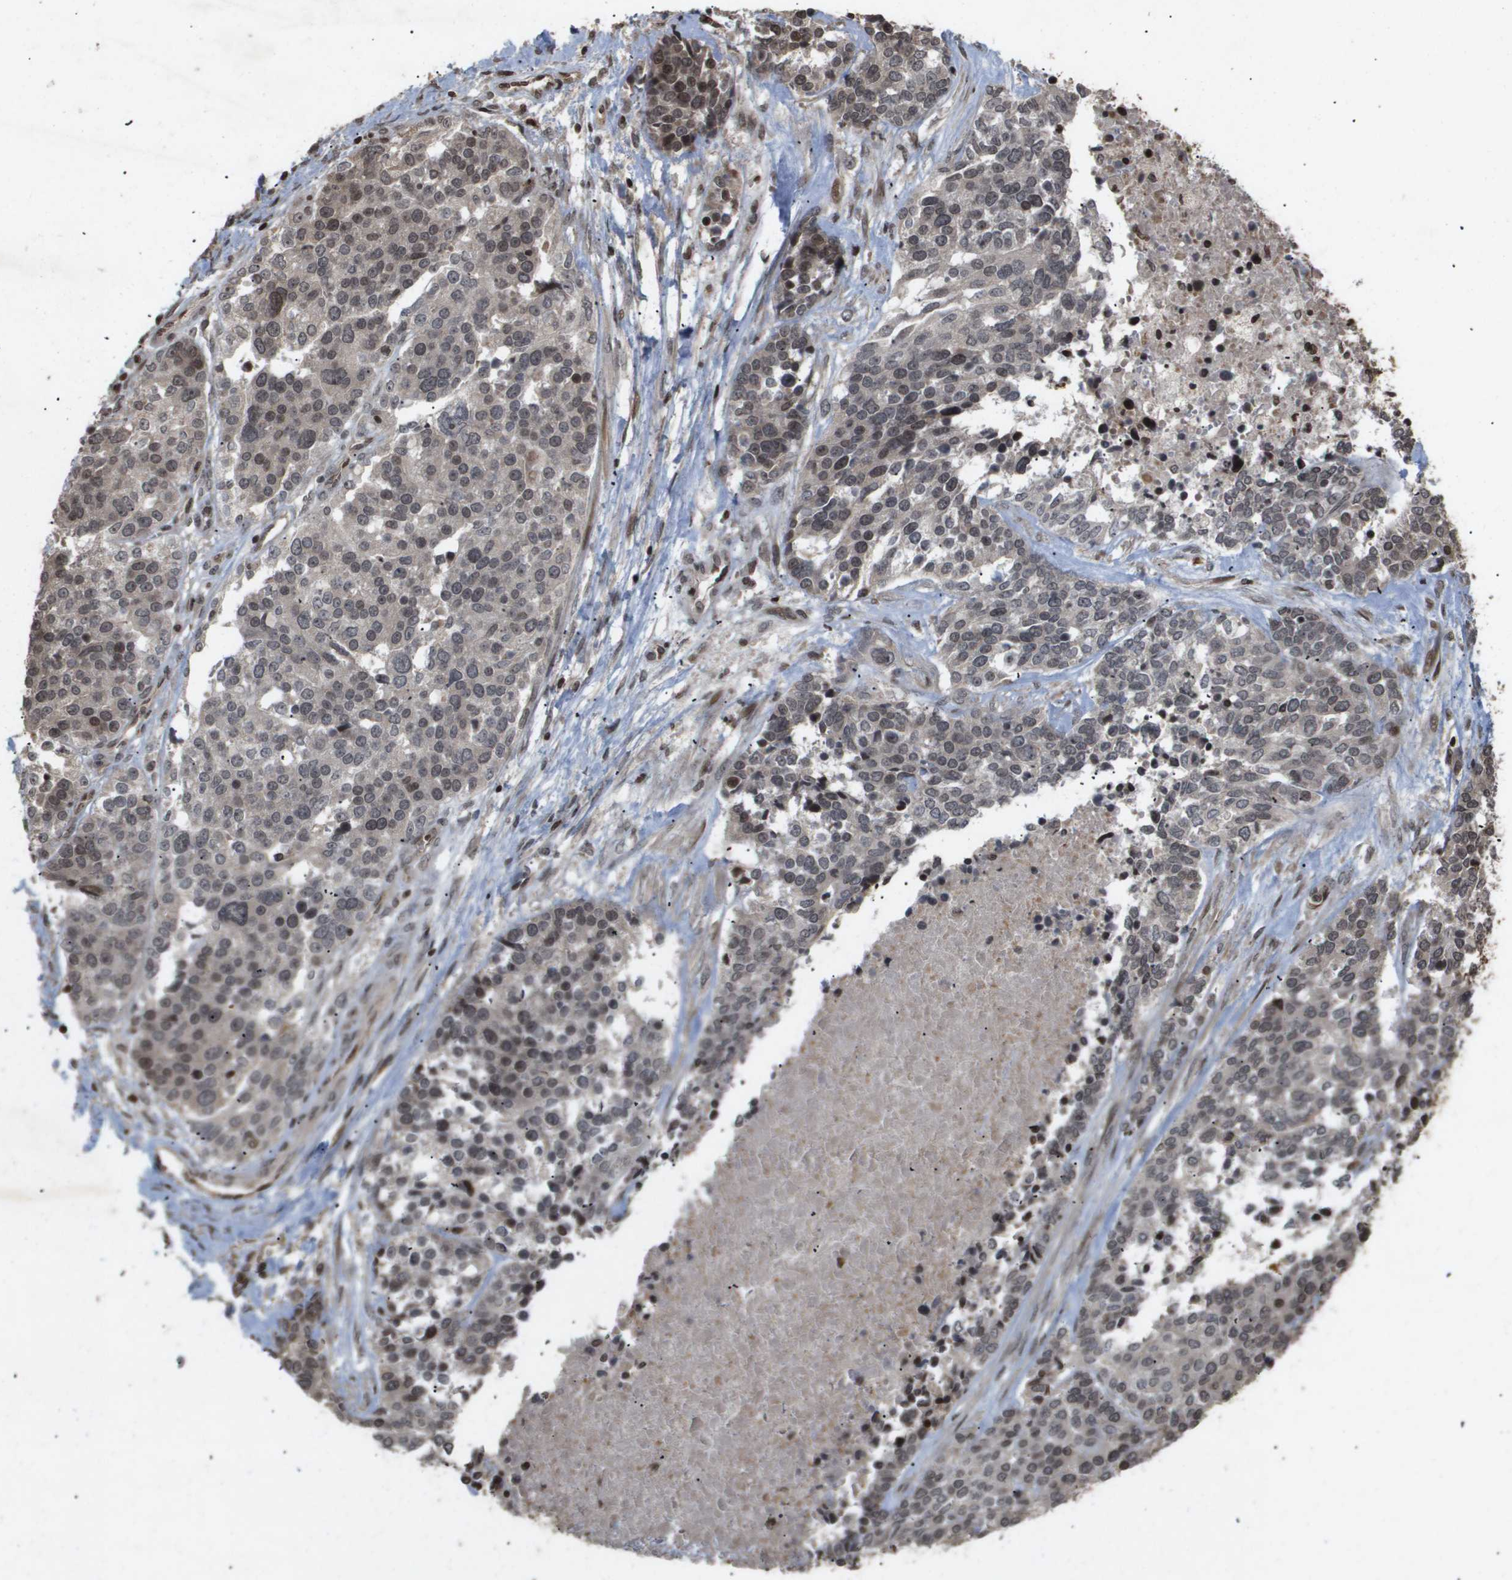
{"staining": {"intensity": "moderate", "quantity": "<25%", "location": "nuclear"}, "tissue": "ovarian cancer", "cell_type": "Tumor cells", "image_type": "cancer", "snomed": [{"axis": "morphology", "description": "Cystadenocarcinoma, serous, NOS"}, {"axis": "topography", "description": "Ovary"}], "caption": "Tumor cells exhibit moderate nuclear positivity in about <25% of cells in ovarian cancer.", "gene": "HSPA6", "patient": {"sex": "female", "age": 44}}